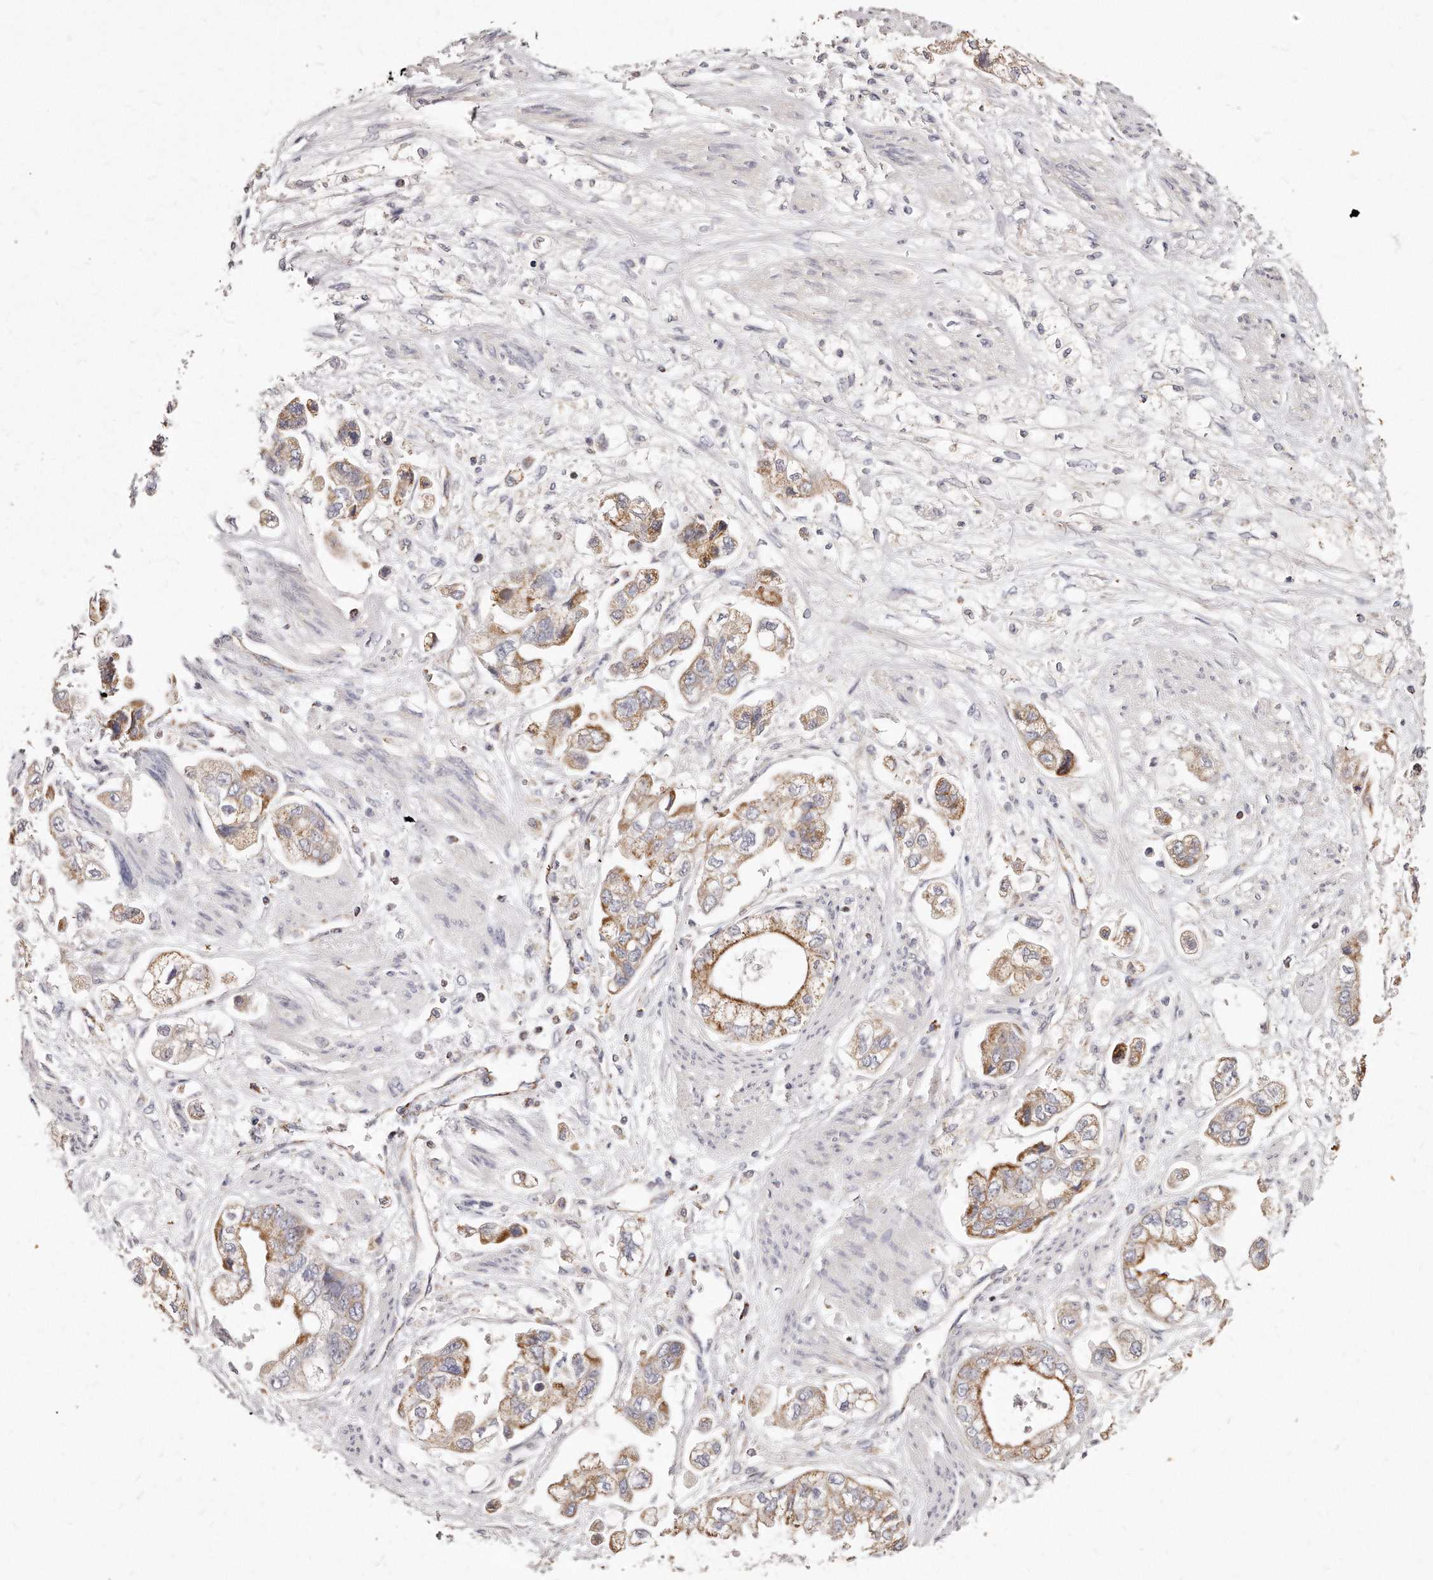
{"staining": {"intensity": "moderate", "quantity": ">75%", "location": "cytoplasmic/membranous"}, "tissue": "stomach cancer", "cell_type": "Tumor cells", "image_type": "cancer", "snomed": [{"axis": "morphology", "description": "Adenocarcinoma, NOS"}, {"axis": "topography", "description": "Stomach"}], "caption": "Stomach adenocarcinoma was stained to show a protein in brown. There is medium levels of moderate cytoplasmic/membranous staining in approximately >75% of tumor cells.", "gene": "RTKN", "patient": {"sex": "male", "age": 62}}